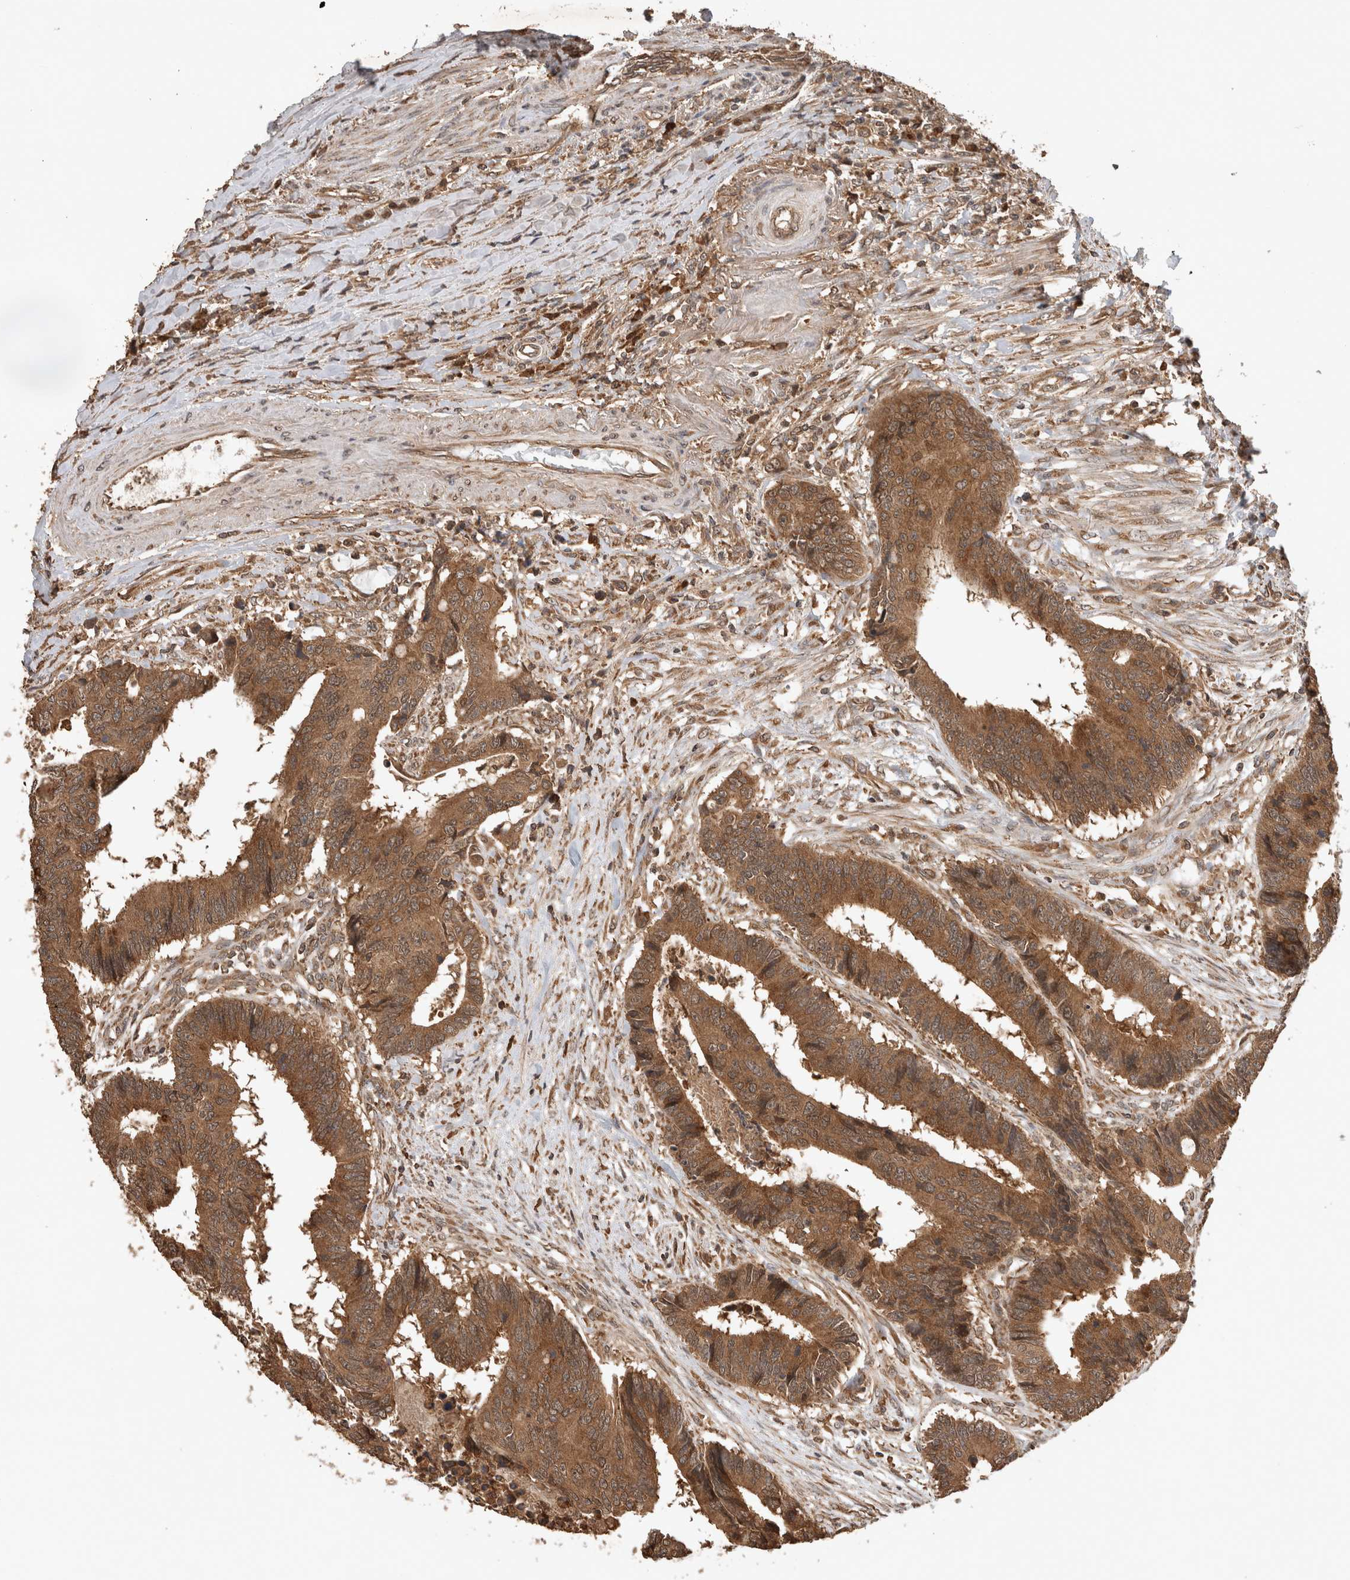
{"staining": {"intensity": "strong", "quantity": ">75%", "location": "cytoplasmic/membranous"}, "tissue": "colorectal cancer", "cell_type": "Tumor cells", "image_type": "cancer", "snomed": [{"axis": "morphology", "description": "Adenocarcinoma, NOS"}, {"axis": "topography", "description": "Rectum"}], "caption": "A brown stain highlights strong cytoplasmic/membranous staining of a protein in human adenocarcinoma (colorectal) tumor cells.", "gene": "OTUD7B", "patient": {"sex": "male", "age": 84}}